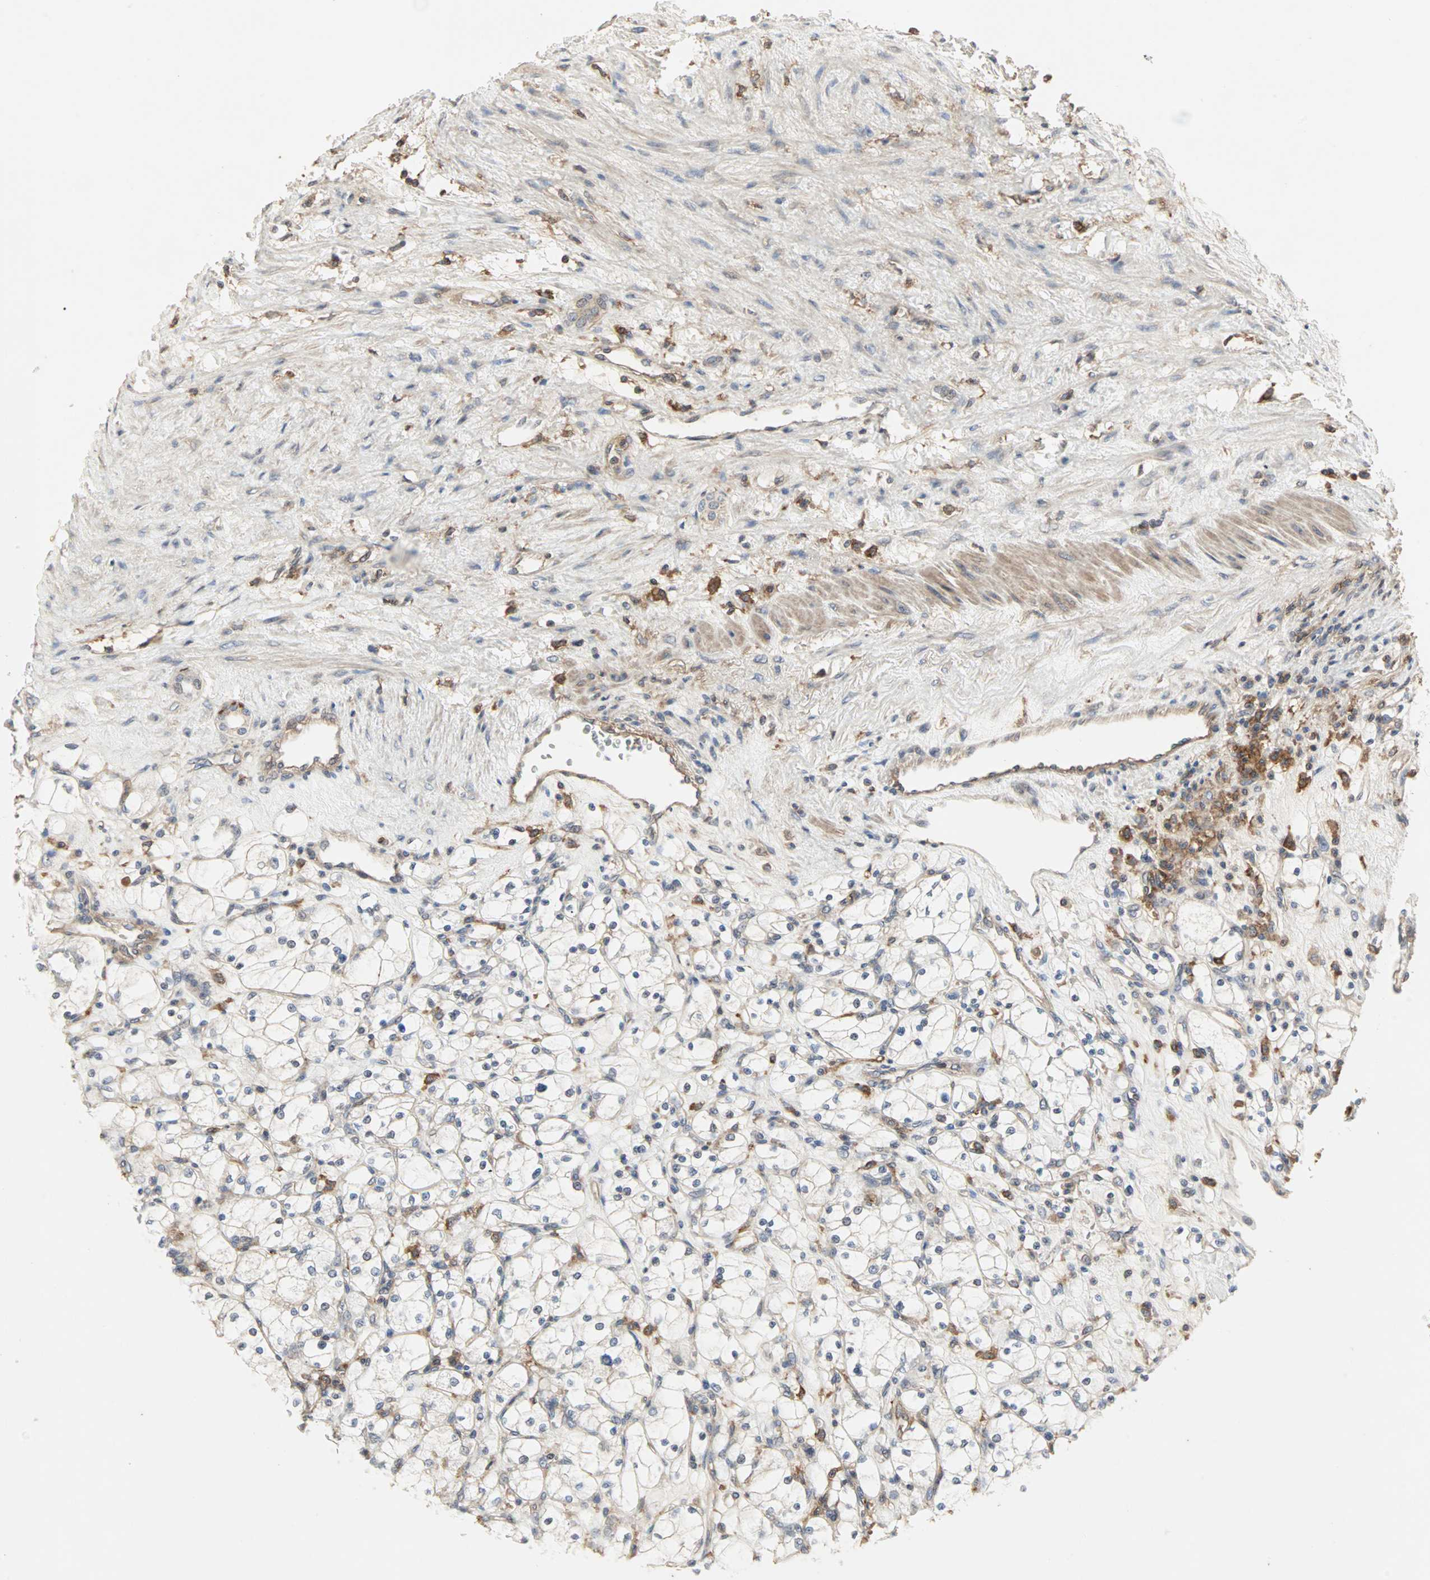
{"staining": {"intensity": "weak", "quantity": ">75%", "location": "cytoplasmic/membranous"}, "tissue": "renal cancer", "cell_type": "Tumor cells", "image_type": "cancer", "snomed": [{"axis": "morphology", "description": "Adenocarcinoma, NOS"}, {"axis": "topography", "description": "Kidney"}], "caption": "Renal adenocarcinoma stained with a brown dye exhibits weak cytoplasmic/membranous positive expression in about >75% of tumor cells.", "gene": "GNAI2", "patient": {"sex": "female", "age": 83}}